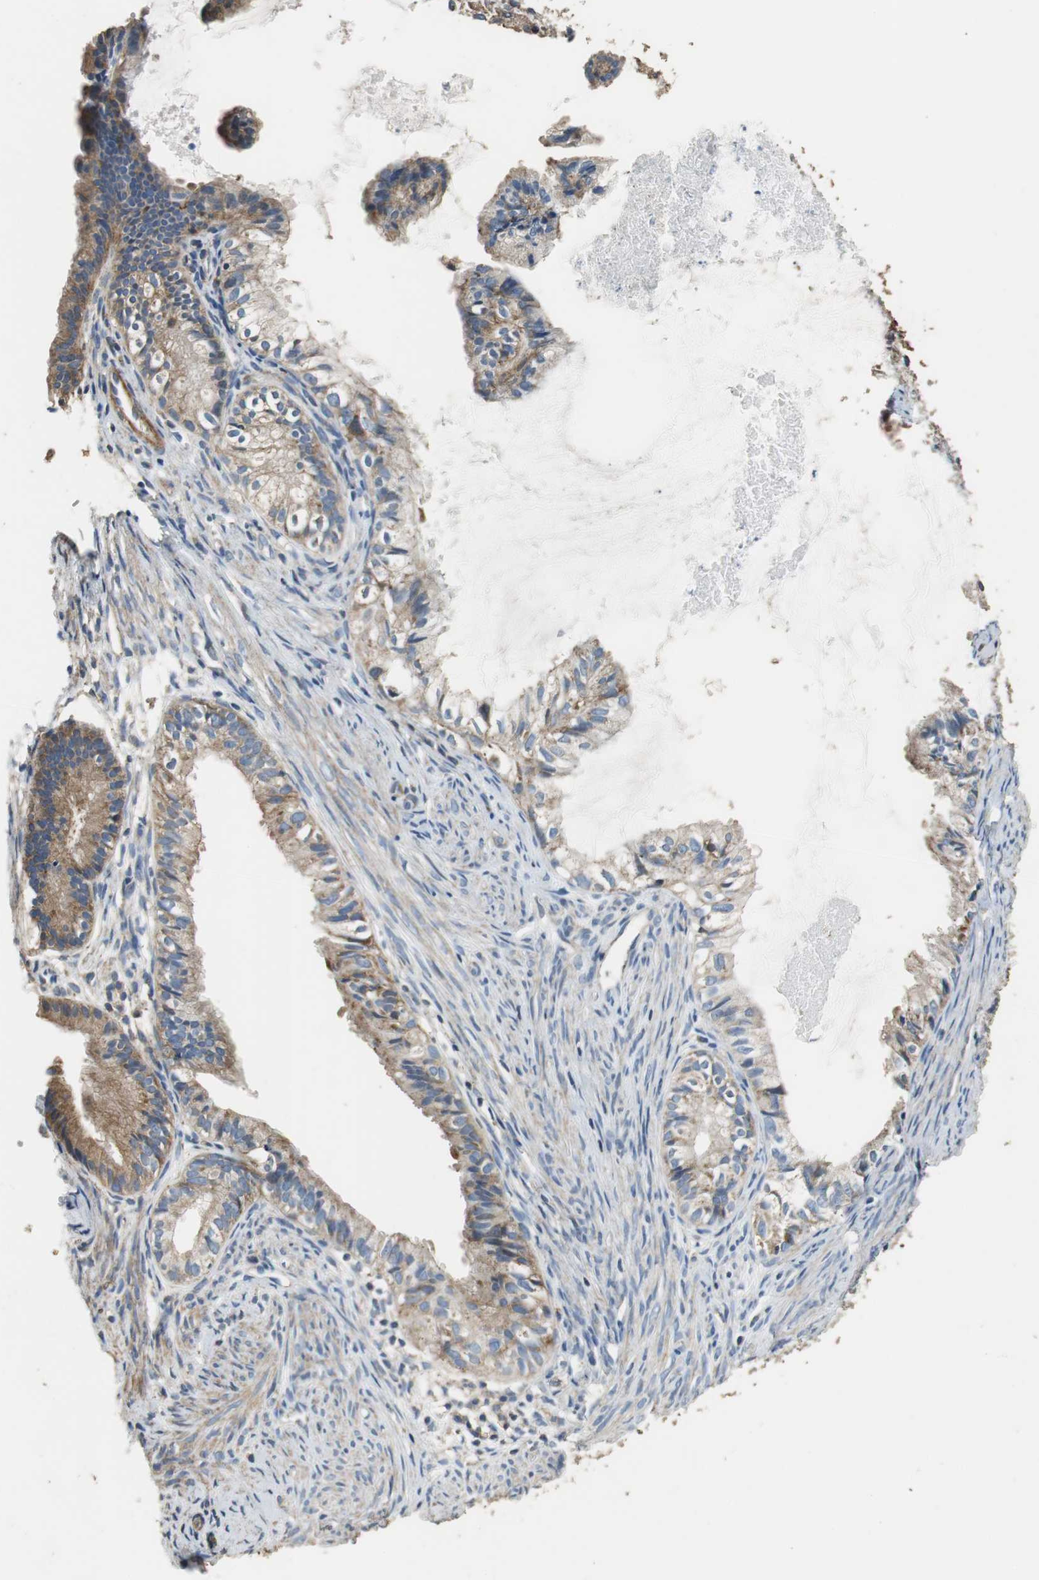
{"staining": {"intensity": "weak", "quantity": ">75%", "location": "cytoplasmic/membranous"}, "tissue": "cervical cancer", "cell_type": "Tumor cells", "image_type": "cancer", "snomed": [{"axis": "morphology", "description": "Normal tissue, NOS"}, {"axis": "morphology", "description": "Adenocarcinoma, NOS"}, {"axis": "topography", "description": "Cervix"}, {"axis": "topography", "description": "Endometrium"}], "caption": "IHC staining of cervical cancer, which displays low levels of weak cytoplasmic/membranous expression in approximately >75% of tumor cells indicating weak cytoplasmic/membranous protein positivity. The staining was performed using DAB (3,3'-diaminobenzidine) (brown) for protein detection and nuclei were counterstained in hematoxylin (blue).", "gene": "PRKRA", "patient": {"sex": "female", "age": 86}}